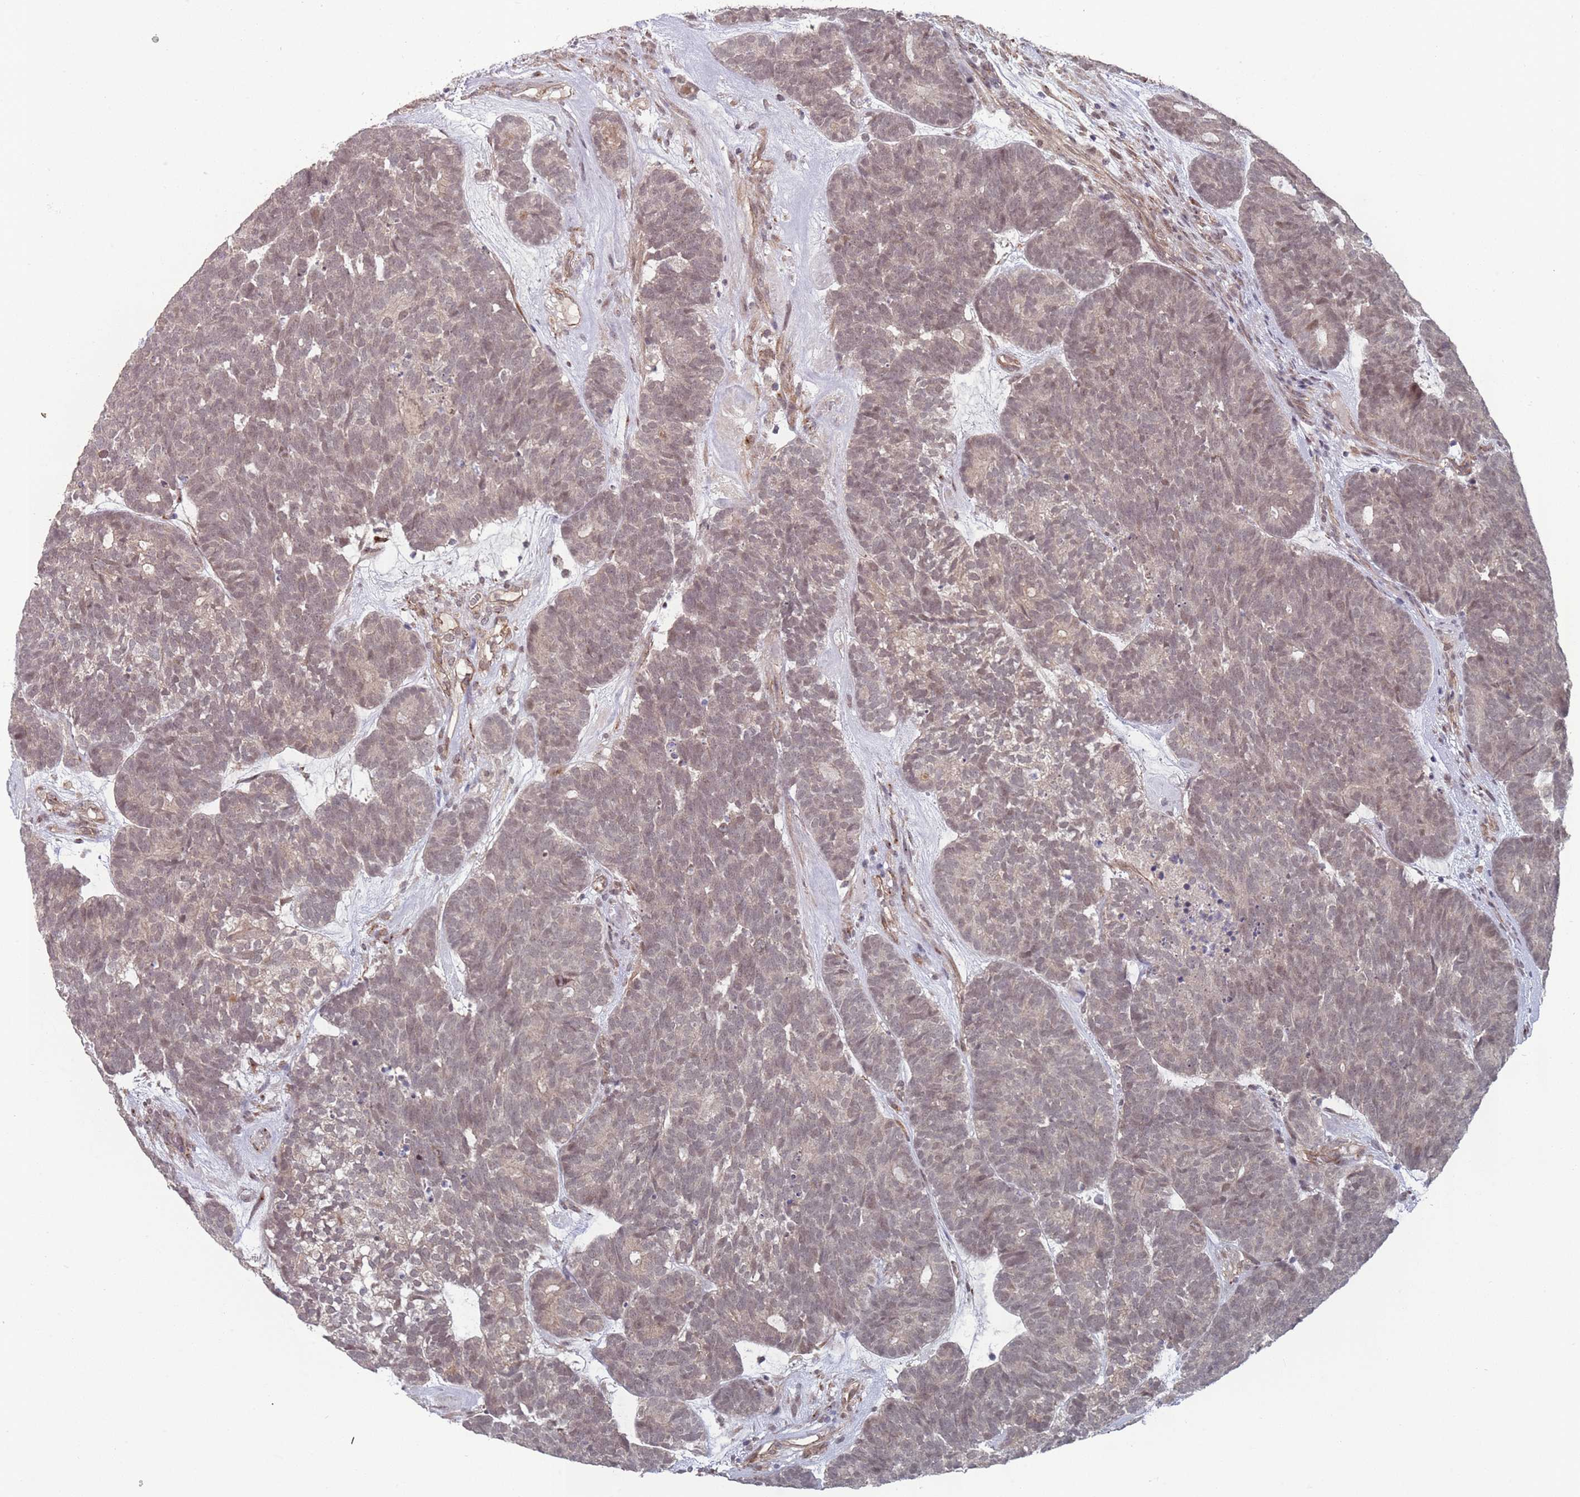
{"staining": {"intensity": "weak", "quantity": "25%-75%", "location": "nuclear"}, "tissue": "head and neck cancer", "cell_type": "Tumor cells", "image_type": "cancer", "snomed": [{"axis": "morphology", "description": "Adenocarcinoma, NOS"}, {"axis": "topography", "description": "Head-Neck"}], "caption": "Immunohistochemistry (IHC) of adenocarcinoma (head and neck) demonstrates low levels of weak nuclear staining in about 25%-75% of tumor cells.", "gene": "CNTRL", "patient": {"sex": "female", "age": 81}}